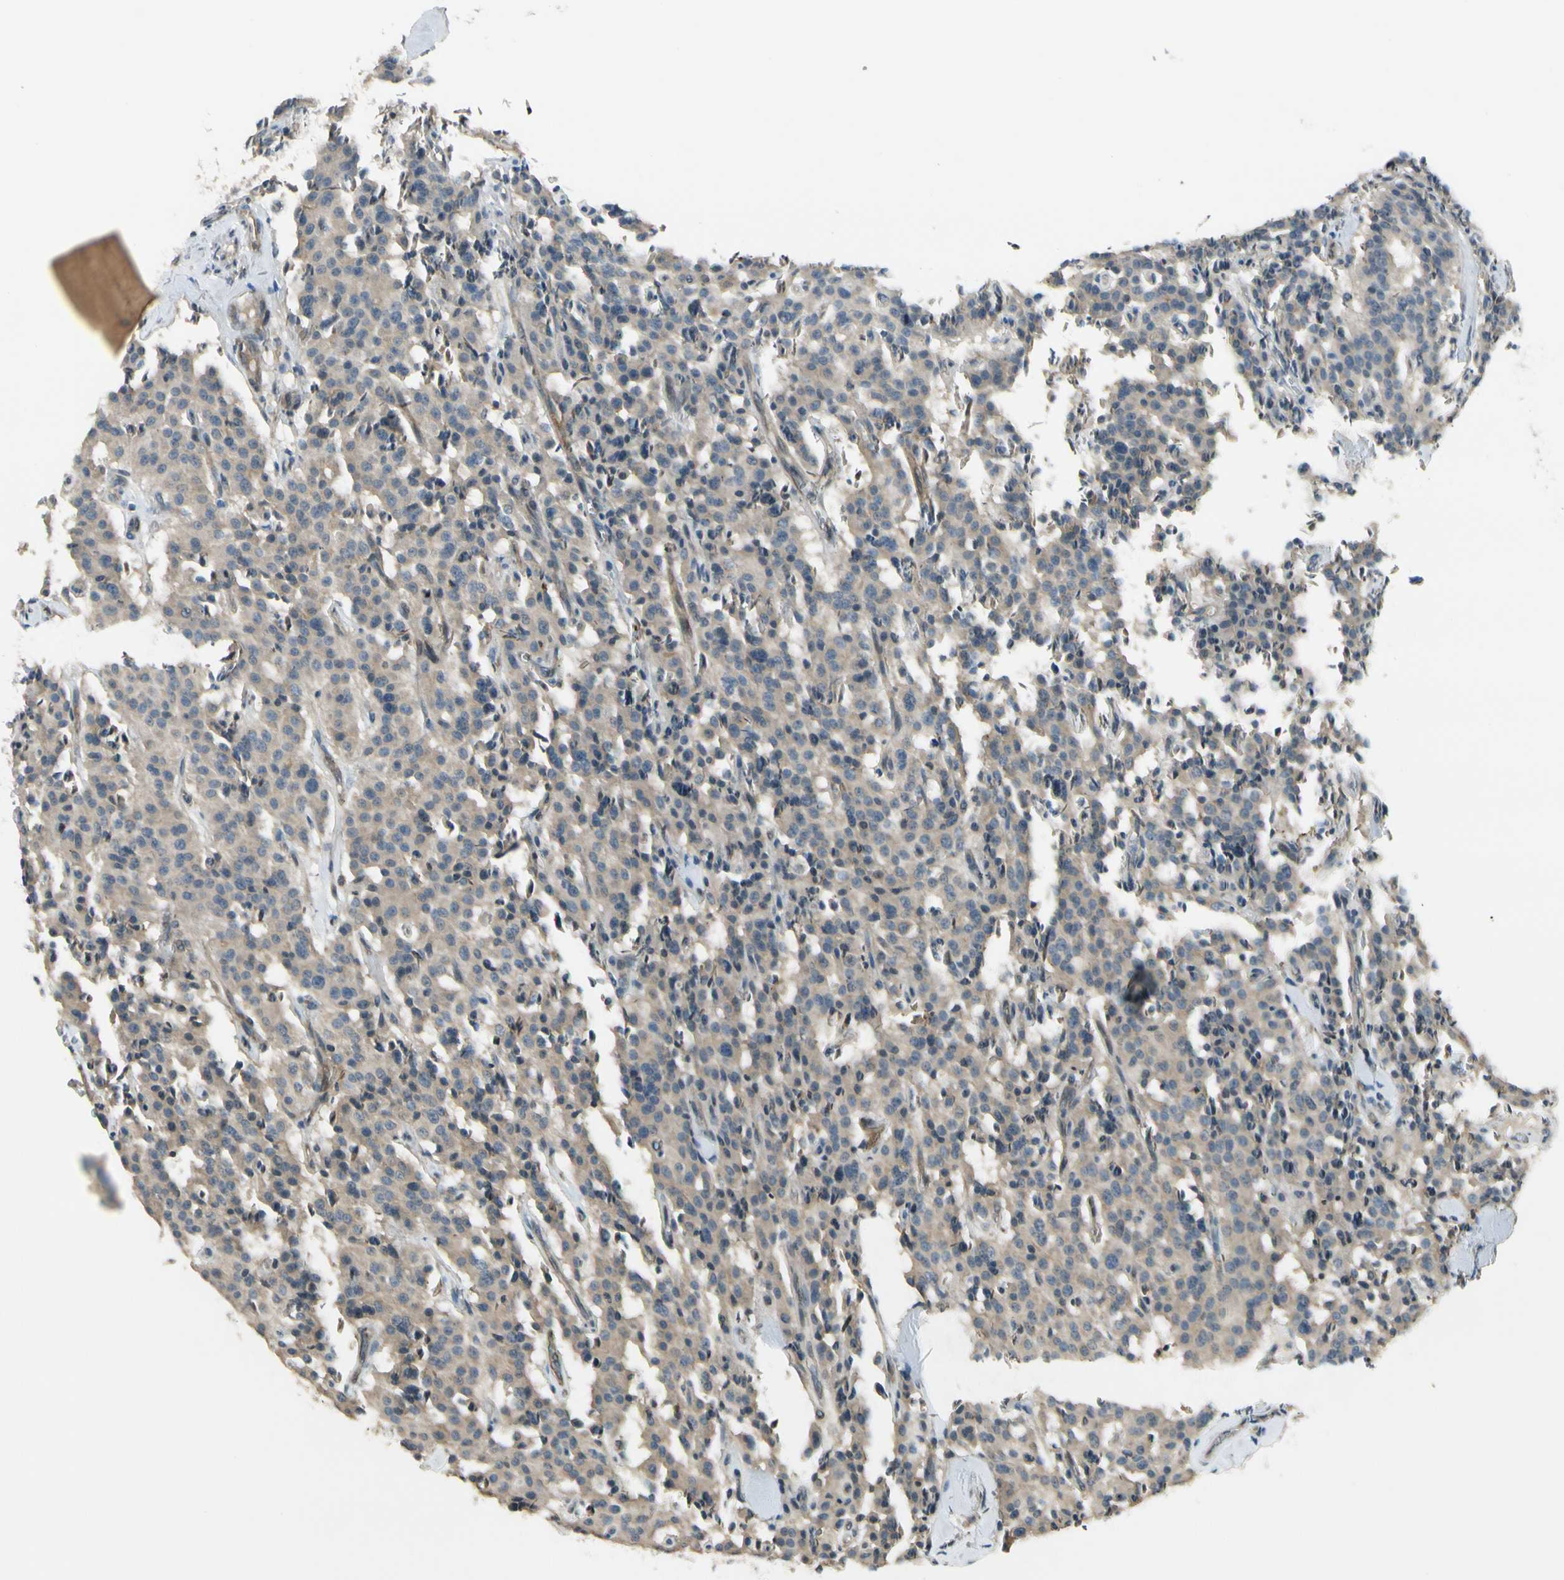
{"staining": {"intensity": "weak", "quantity": "25%-75%", "location": "cytoplasmic/membranous"}, "tissue": "carcinoid", "cell_type": "Tumor cells", "image_type": "cancer", "snomed": [{"axis": "morphology", "description": "Carcinoid, malignant, NOS"}, {"axis": "topography", "description": "Lung"}], "caption": "Immunohistochemistry micrograph of carcinoid (malignant) stained for a protein (brown), which shows low levels of weak cytoplasmic/membranous expression in approximately 25%-75% of tumor cells.", "gene": "PPP3CB", "patient": {"sex": "male", "age": 30}}